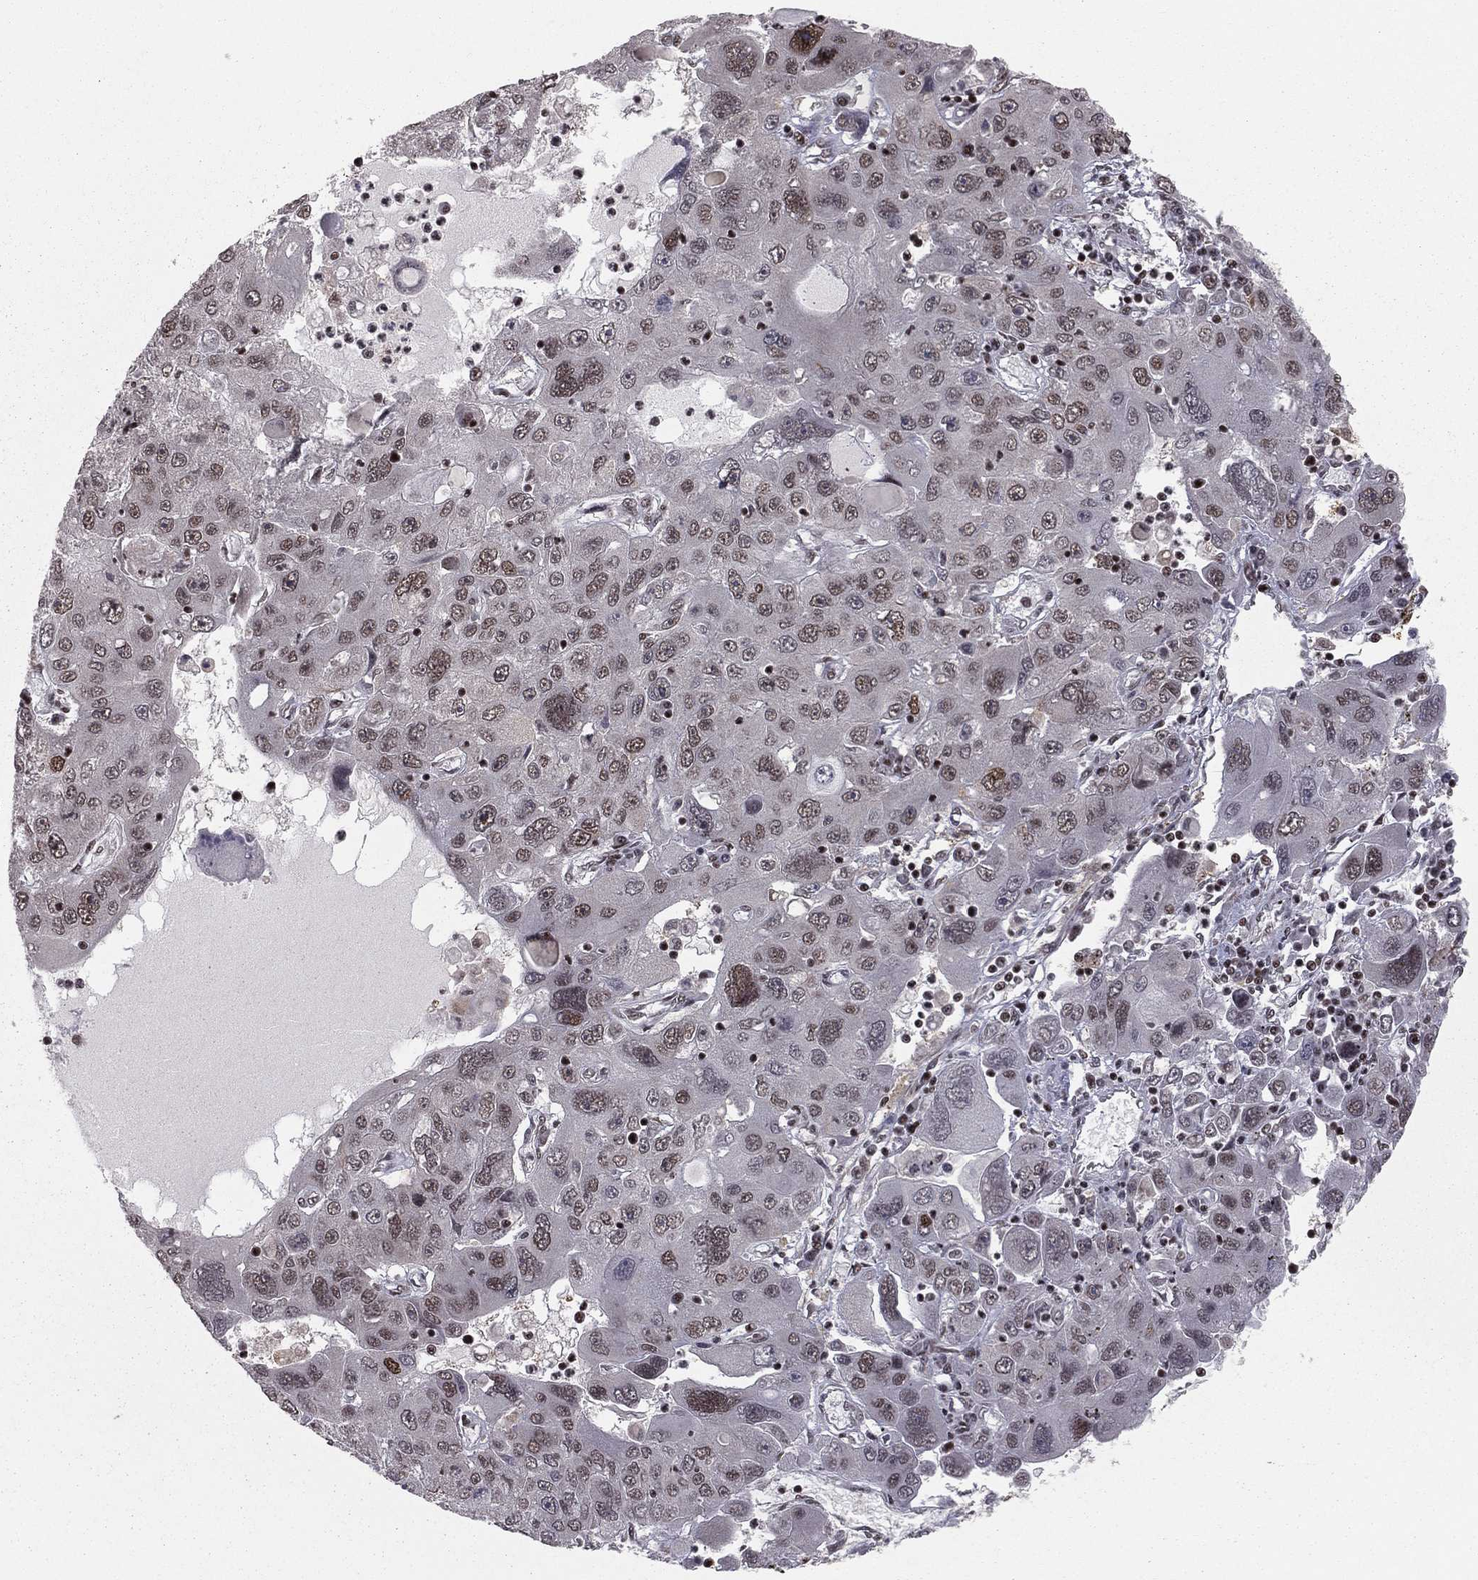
{"staining": {"intensity": "weak", "quantity": "<25%", "location": "nuclear"}, "tissue": "stomach cancer", "cell_type": "Tumor cells", "image_type": "cancer", "snomed": [{"axis": "morphology", "description": "Adenocarcinoma, NOS"}, {"axis": "topography", "description": "Stomach"}], "caption": "DAB immunohistochemical staining of adenocarcinoma (stomach) reveals no significant positivity in tumor cells. Brightfield microscopy of immunohistochemistry (IHC) stained with DAB (3,3'-diaminobenzidine) (brown) and hematoxylin (blue), captured at high magnification.", "gene": "NFYB", "patient": {"sex": "male", "age": 56}}